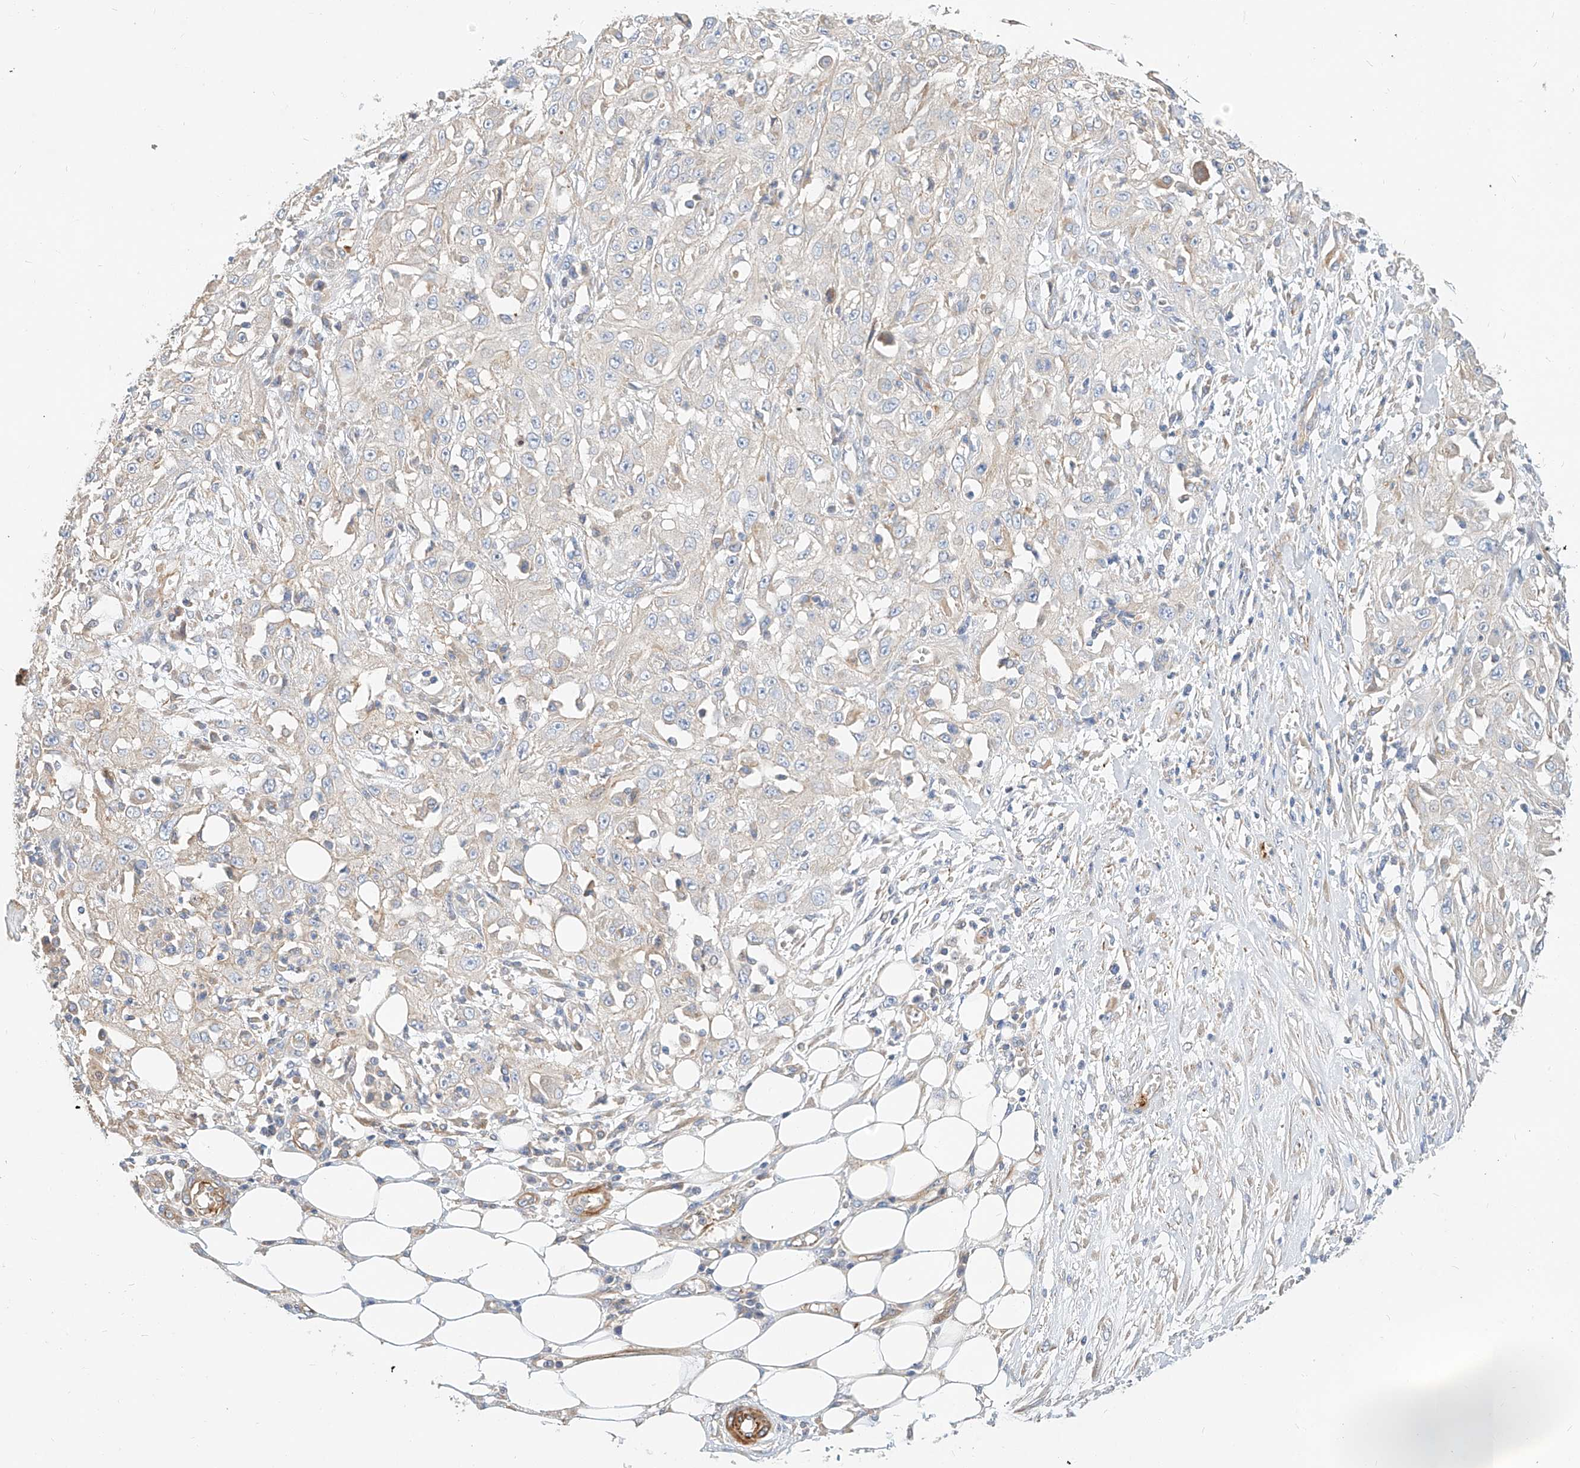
{"staining": {"intensity": "negative", "quantity": "none", "location": "none"}, "tissue": "skin cancer", "cell_type": "Tumor cells", "image_type": "cancer", "snomed": [{"axis": "morphology", "description": "Squamous cell carcinoma, NOS"}, {"axis": "morphology", "description": "Squamous cell carcinoma, metastatic, NOS"}, {"axis": "topography", "description": "Skin"}, {"axis": "topography", "description": "Lymph node"}], "caption": "DAB (3,3'-diaminobenzidine) immunohistochemical staining of skin cancer (squamous cell carcinoma) demonstrates no significant expression in tumor cells.", "gene": "KCNH5", "patient": {"sex": "male", "age": 75}}